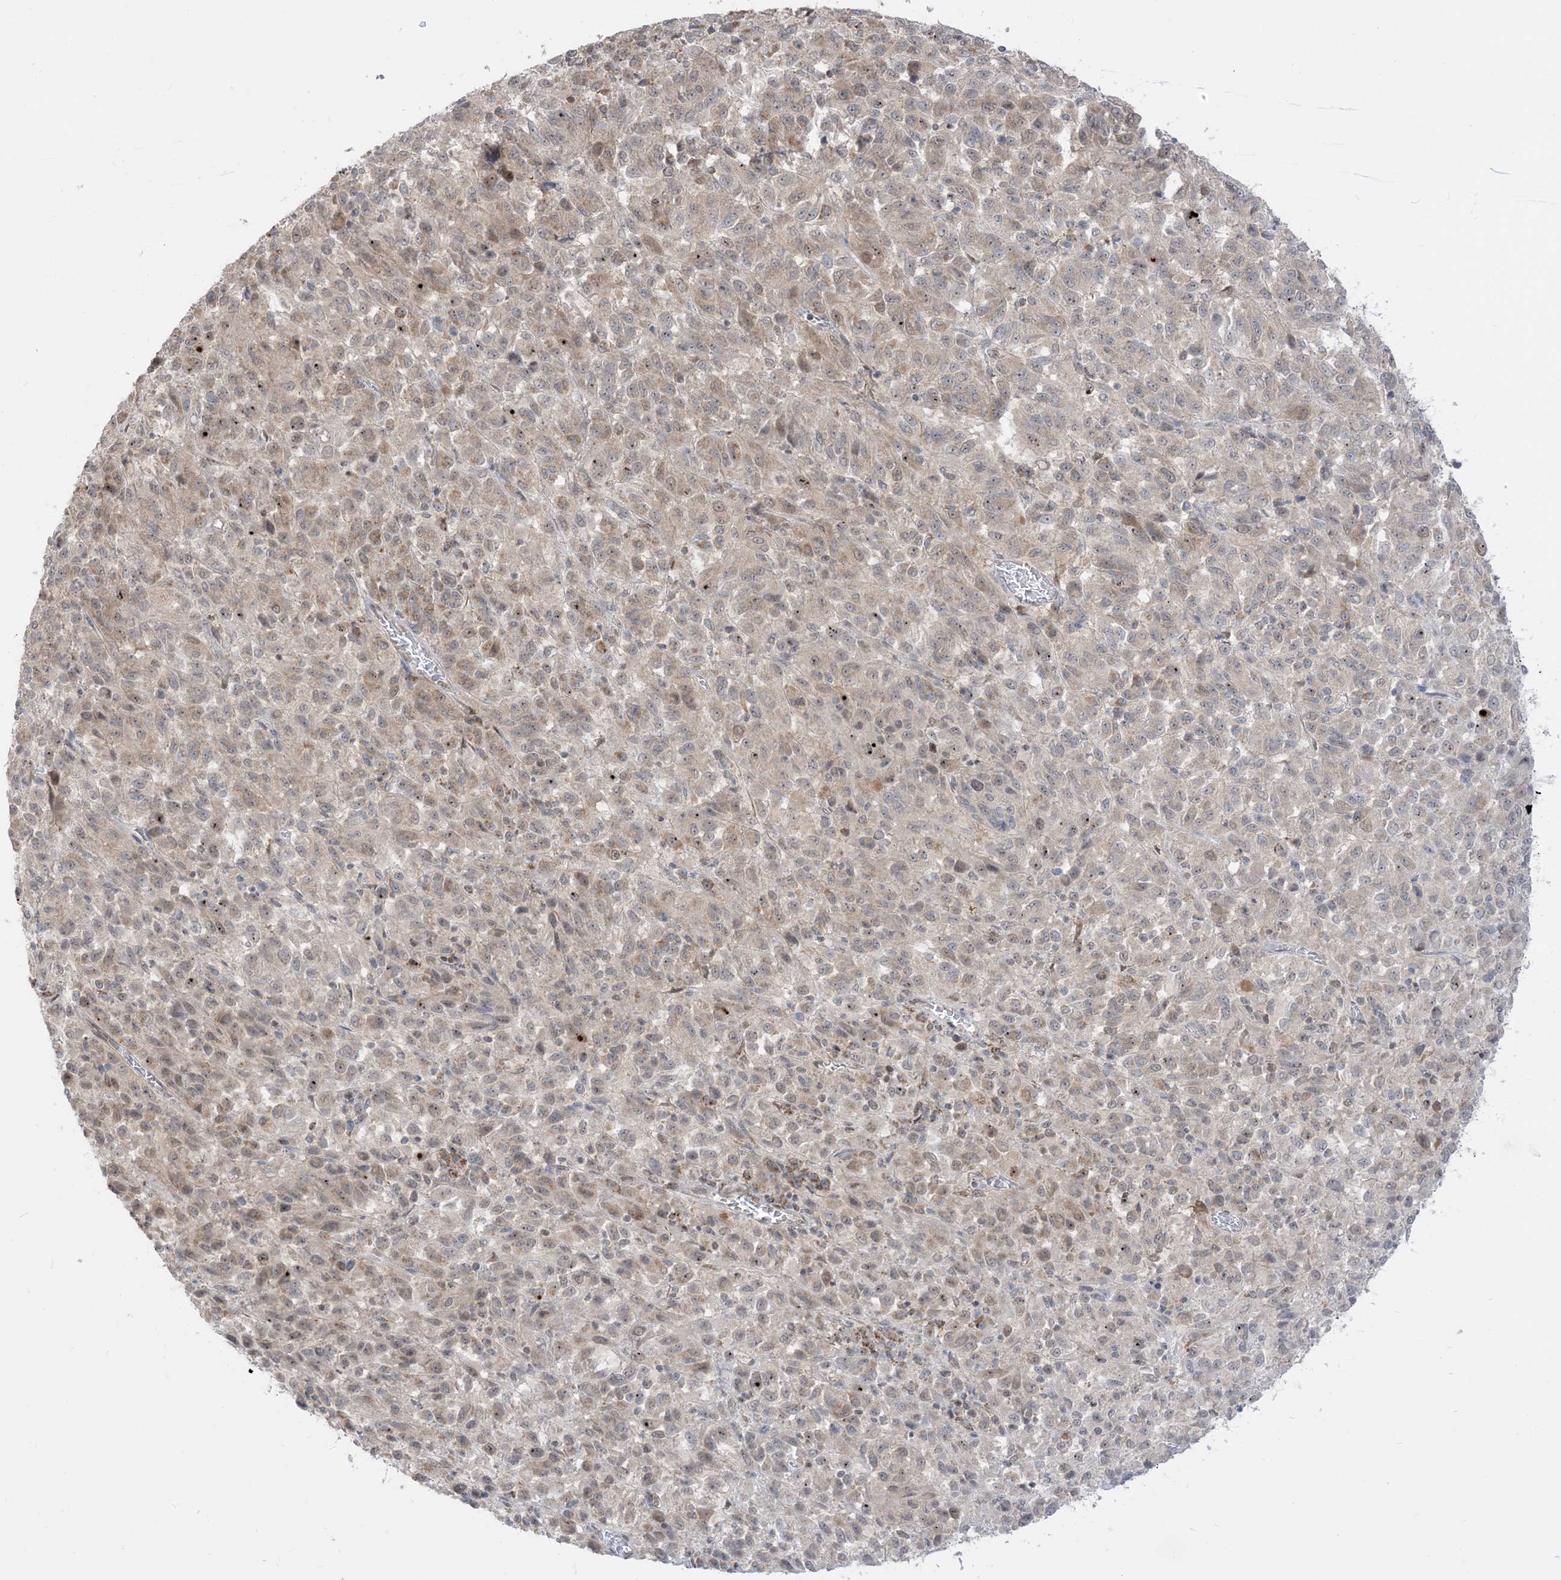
{"staining": {"intensity": "moderate", "quantity": "<25%", "location": "cytoplasmic/membranous"}, "tissue": "melanoma", "cell_type": "Tumor cells", "image_type": "cancer", "snomed": [{"axis": "morphology", "description": "Malignant melanoma, Metastatic site"}, {"axis": "topography", "description": "Lung"}], "caption": "Human malignant melanoma (metastatic site) stained for a protein (brown) demonstrates moderate cytoplasmic/membranous positive expression in about <25% of tumor cells.", "gene": "KANSL3", "patient": {"sex": "male", "age": 64}}